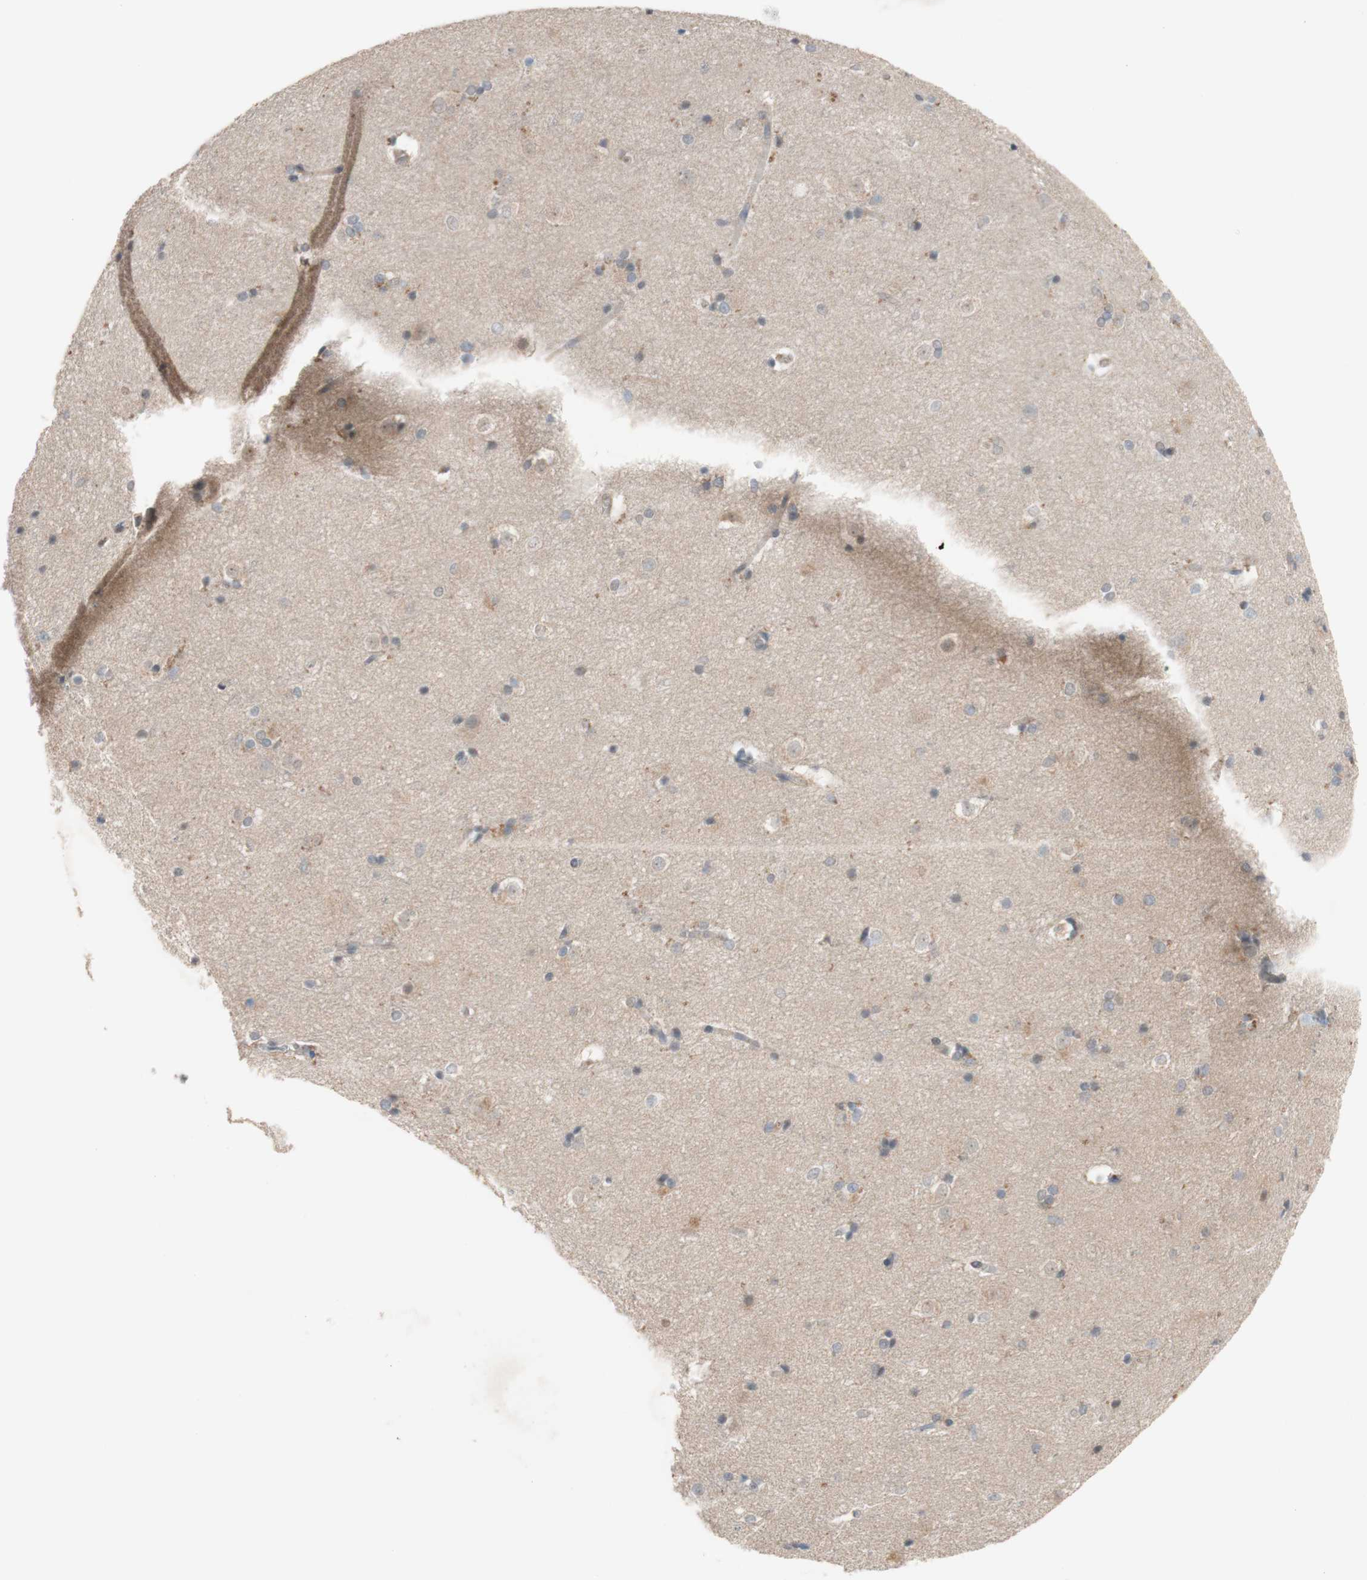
{"staining": {"intensity": "moderate", "quantity": "<25%", "location": "cytoplasmic/membranous"}, "tissue": "caudate", "cell_type": "Glial cells", "image_type": "normal", "snomed": [{"axis": "morphology", "description": "Normal tissue, NOS"}, {"axis": "topography", "description": "Lateral ventricle wall"}], "caption": "Benign caudate reveals moderate cytoplasmic/membranous positivity in approximately <25% of glial cells.", "gene": "PEX2", "patient": {"sex": "female", "age": 19}}